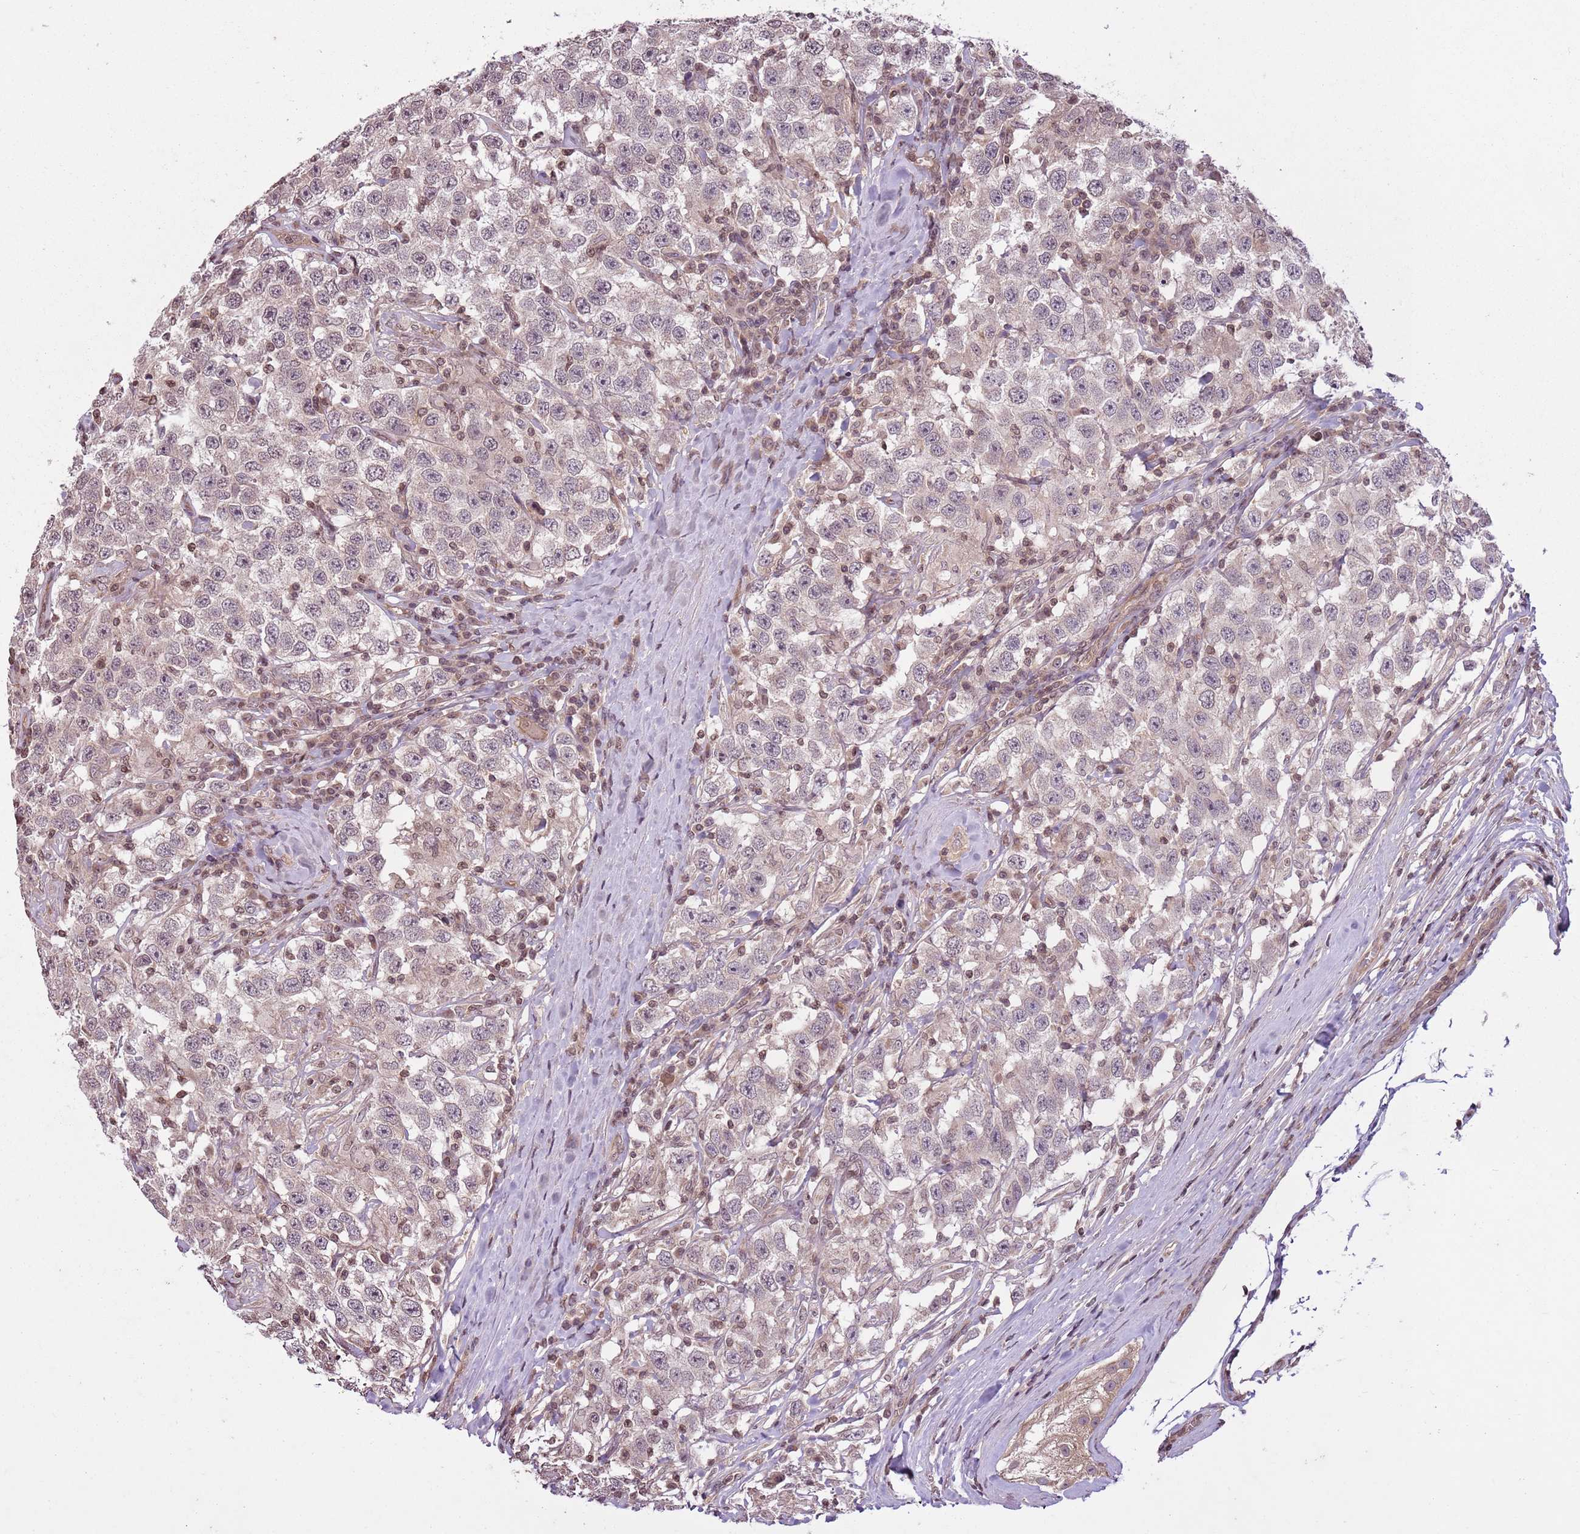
{"staining": {"intensity": "negative", "quantity": "none", "location": "none"}, "tissue": "testis cancer", "cell_type": "Tumor cells", "image_type": "cancer", "snomed": [{"axis": "morphology", "description": "Seminoma, NOS"}, {"axis": "topography", "description": "Testis"}], "caption": "The micrograph demonstrates no significant expression in tumor cells of testis seminoma.", "gene": "CAPN9", "patient": {"sex": "male", "age": 41}}